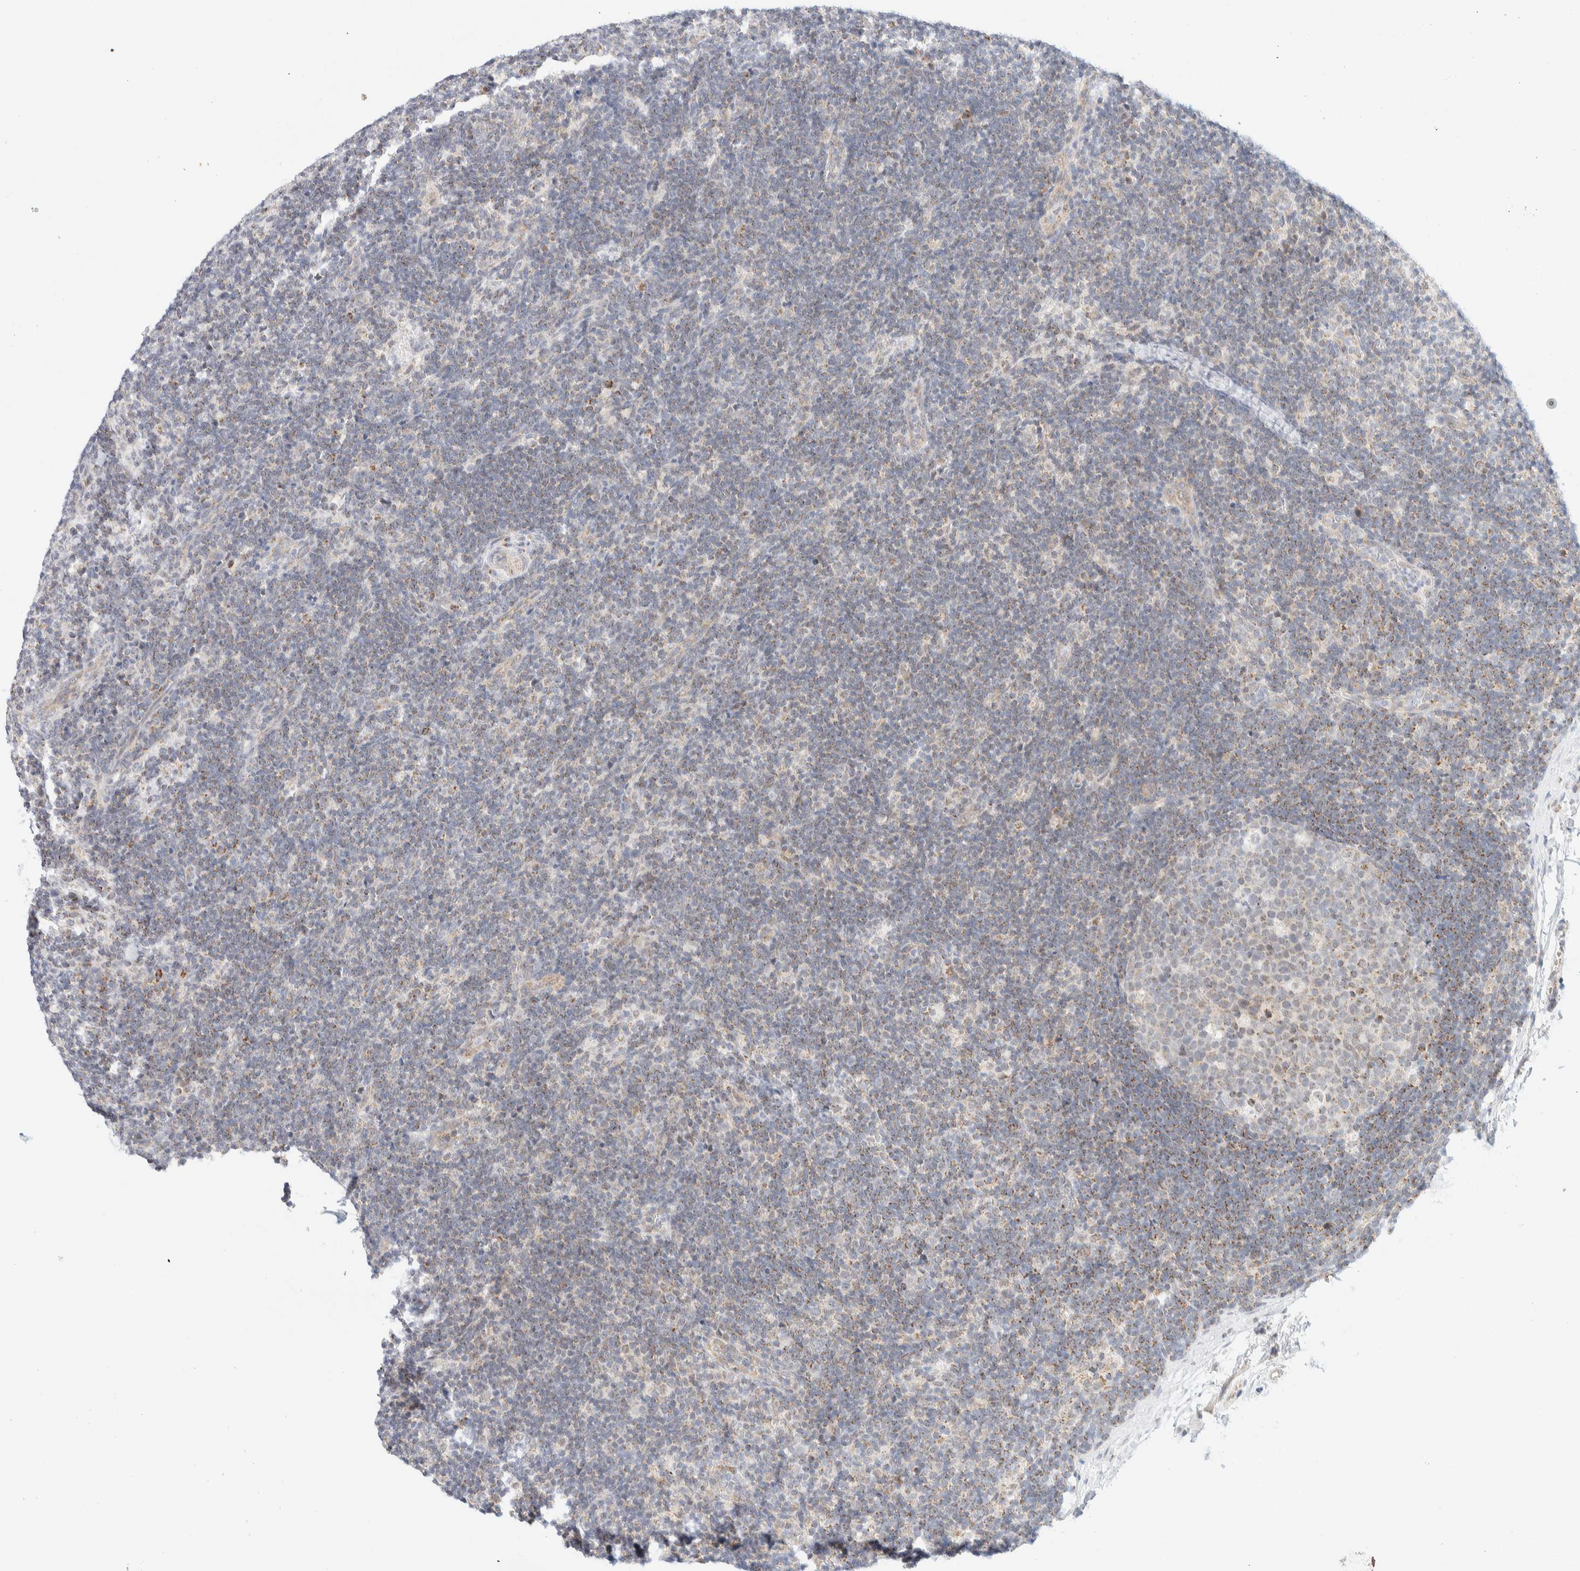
{"staining": {"intensity": "weak", "quantity": "<25%", "location": "cytoplasmic/membranous"}, "tissue": "lymph node", "cell_type": "Germinal center cells", "image_type": "normal", "snomed": [{"axis": "morphology", "description": "Normal tissue, NOS"}, {"axis": "topography", "description": "Lymph node"}], "caption": "Germinal center cells are negative for brown protein staining in unremarkable lymph node. The staining is performed using DAB (3,3'-diaminobenzidine) brown chromogen with nuclei counter-stained in using hematoxylin.", "gene": "PPM1K", "patient": {"sex": "female", "age": 22}}